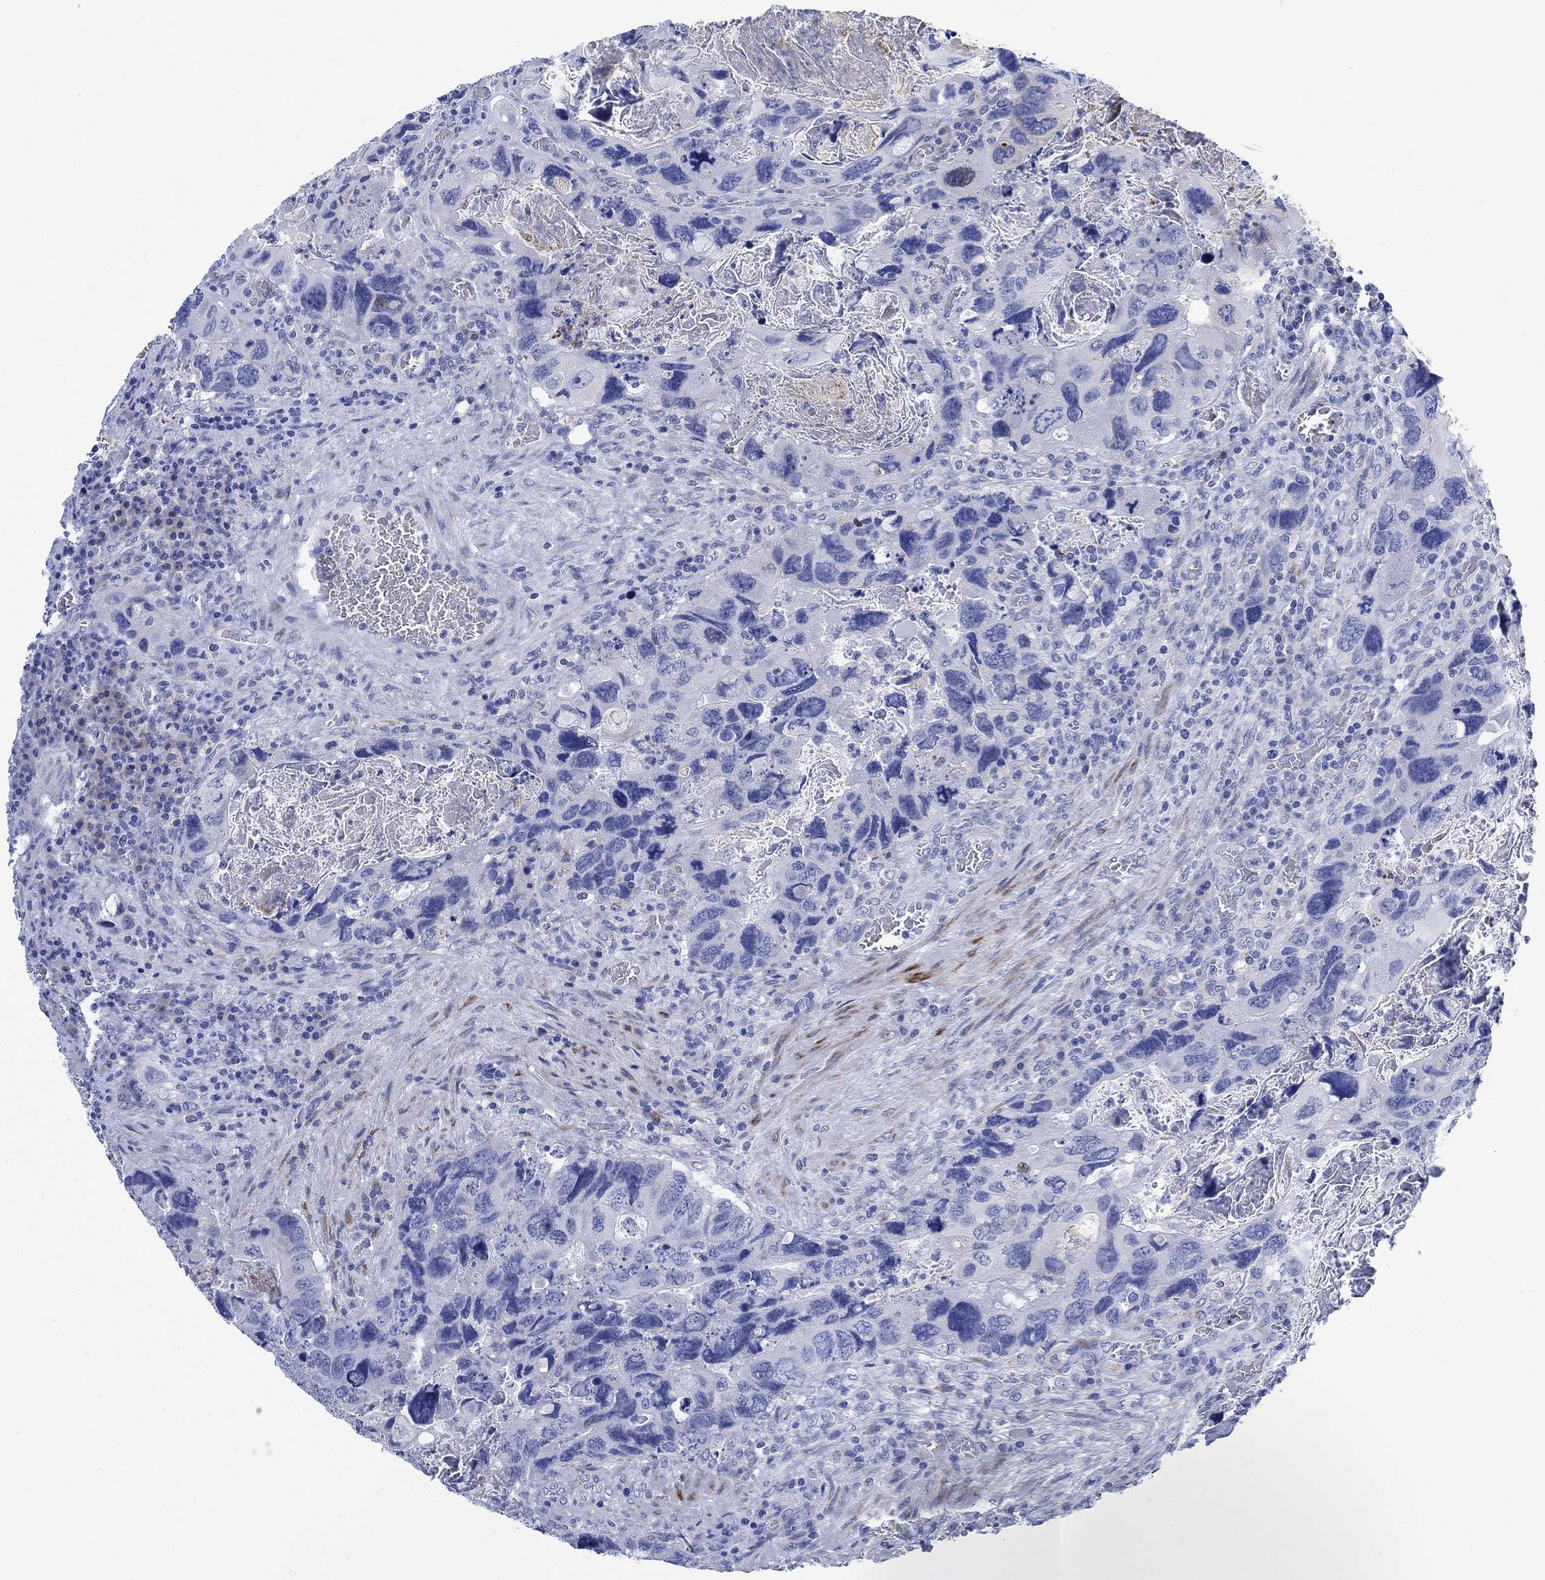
{"staining": {"intensity": "negative", "quantity": "none", "location": "none"}, "tissue": "colorectal cancer", "cell_type": "Tumor cells", "image_type": "cancer", "snomed": [{"axis": "morphology", "description": "Adenocarcinoma, NOS"}, {"axis": "topography", "description": "Rectum"}], "caption": "IHC micrograph of human colorectal cancer (adenocarcinoma) stained for a protein (brown), which shows no staining in tumor cells.", "gene": "MYL1", "patient": {"sex": "male", "age": 62}}